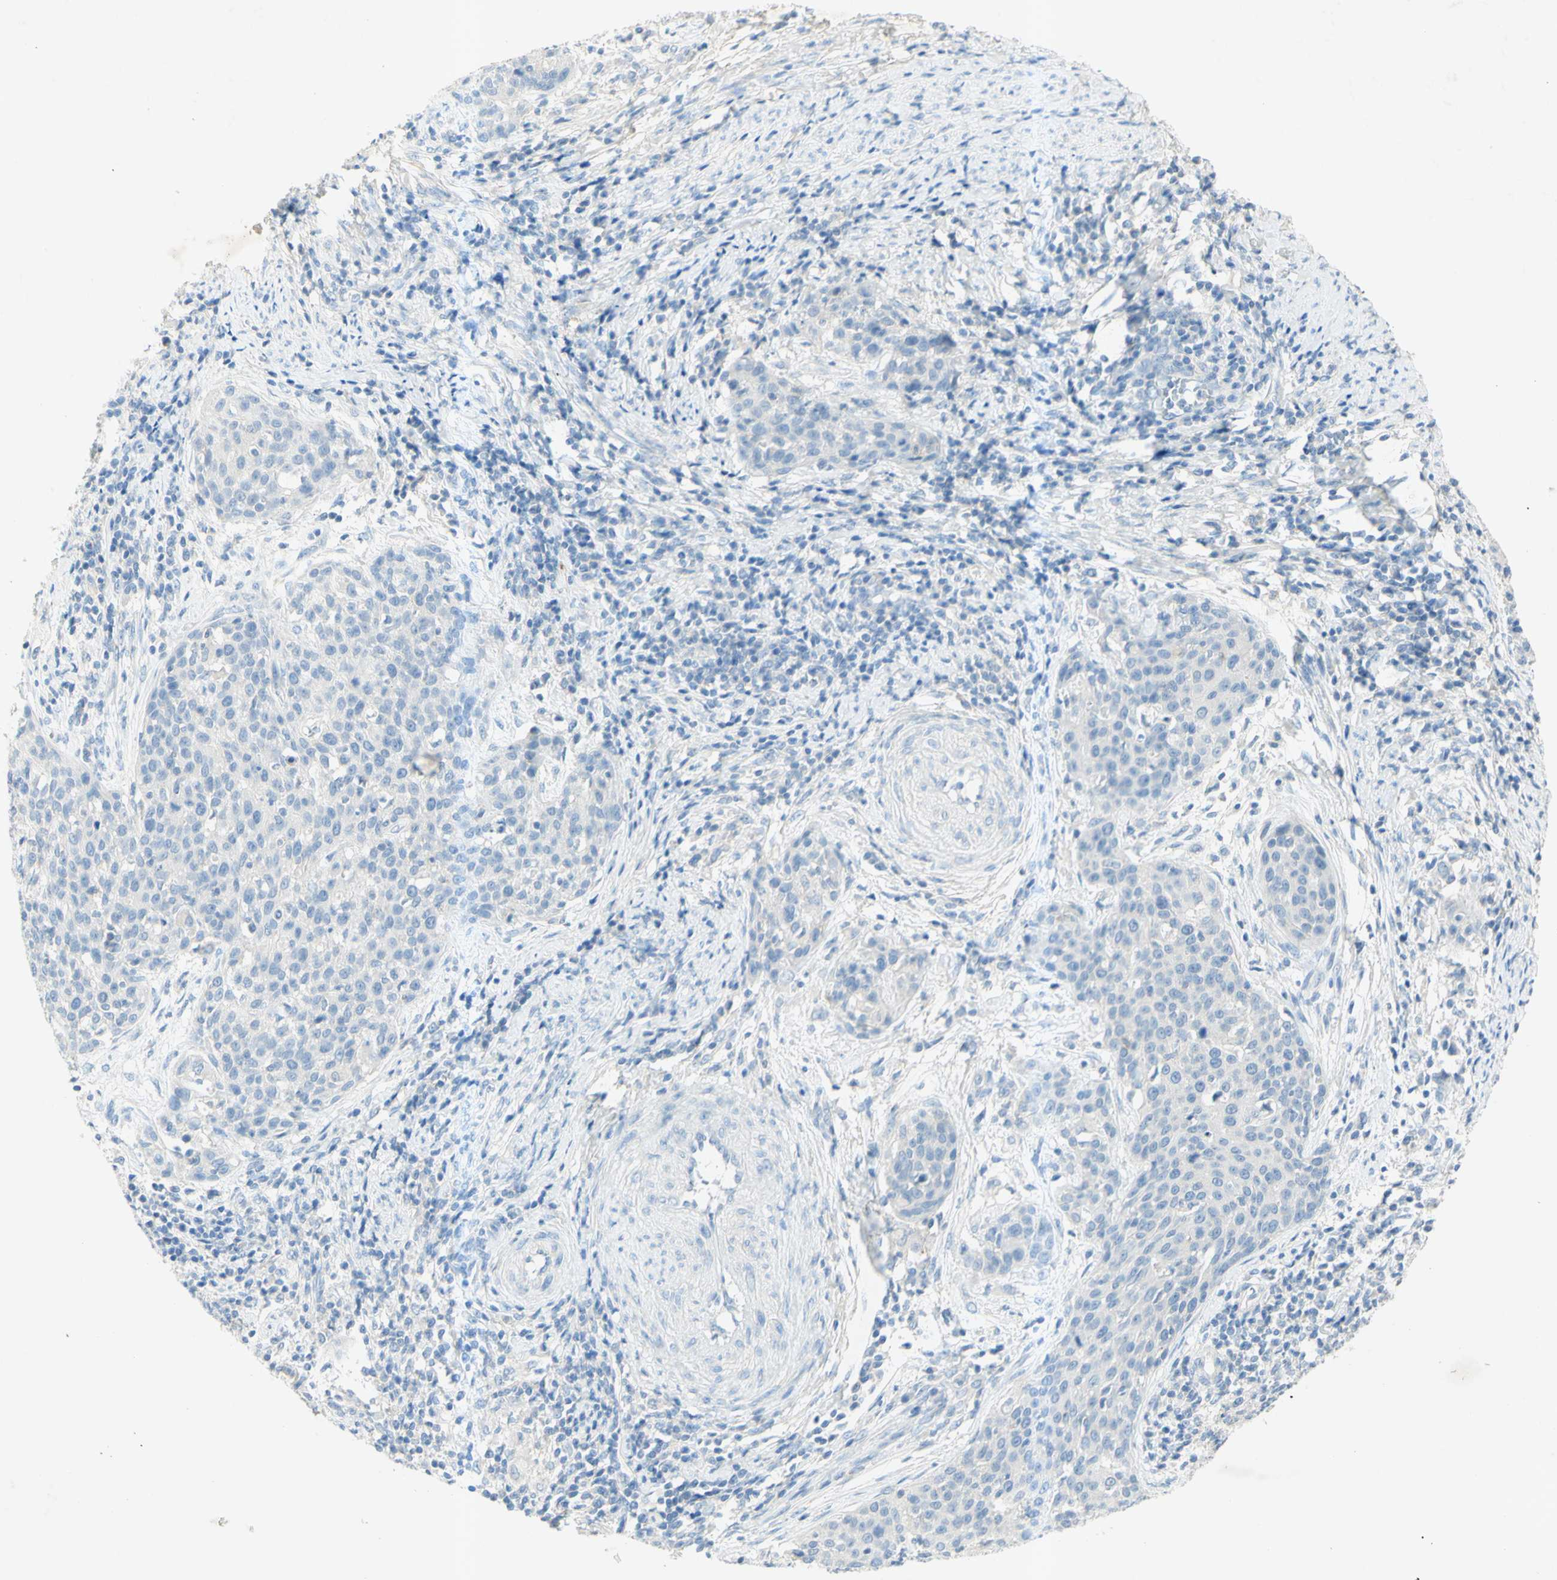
{"staining": {"intensity": "weak", "quantity": "<25%", "location": "cytoplasmic/membranous"}, "tissue": "cervical cancer", "cell_type": "Tumor cells", "image_type": "cancer", "snomed": [{"axis": "morphology", "description": "Squamous cell carcinoma, NOS"}, {"axis": "topography", "description": "Cervix"}], "caption": "Immunohistochemistry (IHC) micrograph of neoplastic tissue: human cervical cancer (squamous cell carcinoma) stained with DAB (3,3'-diaminobenzidine) exhibits no significant protein expression in tumor cells.", "gene": "GDF15", "patient": {"sex": "female", "age": 38}}